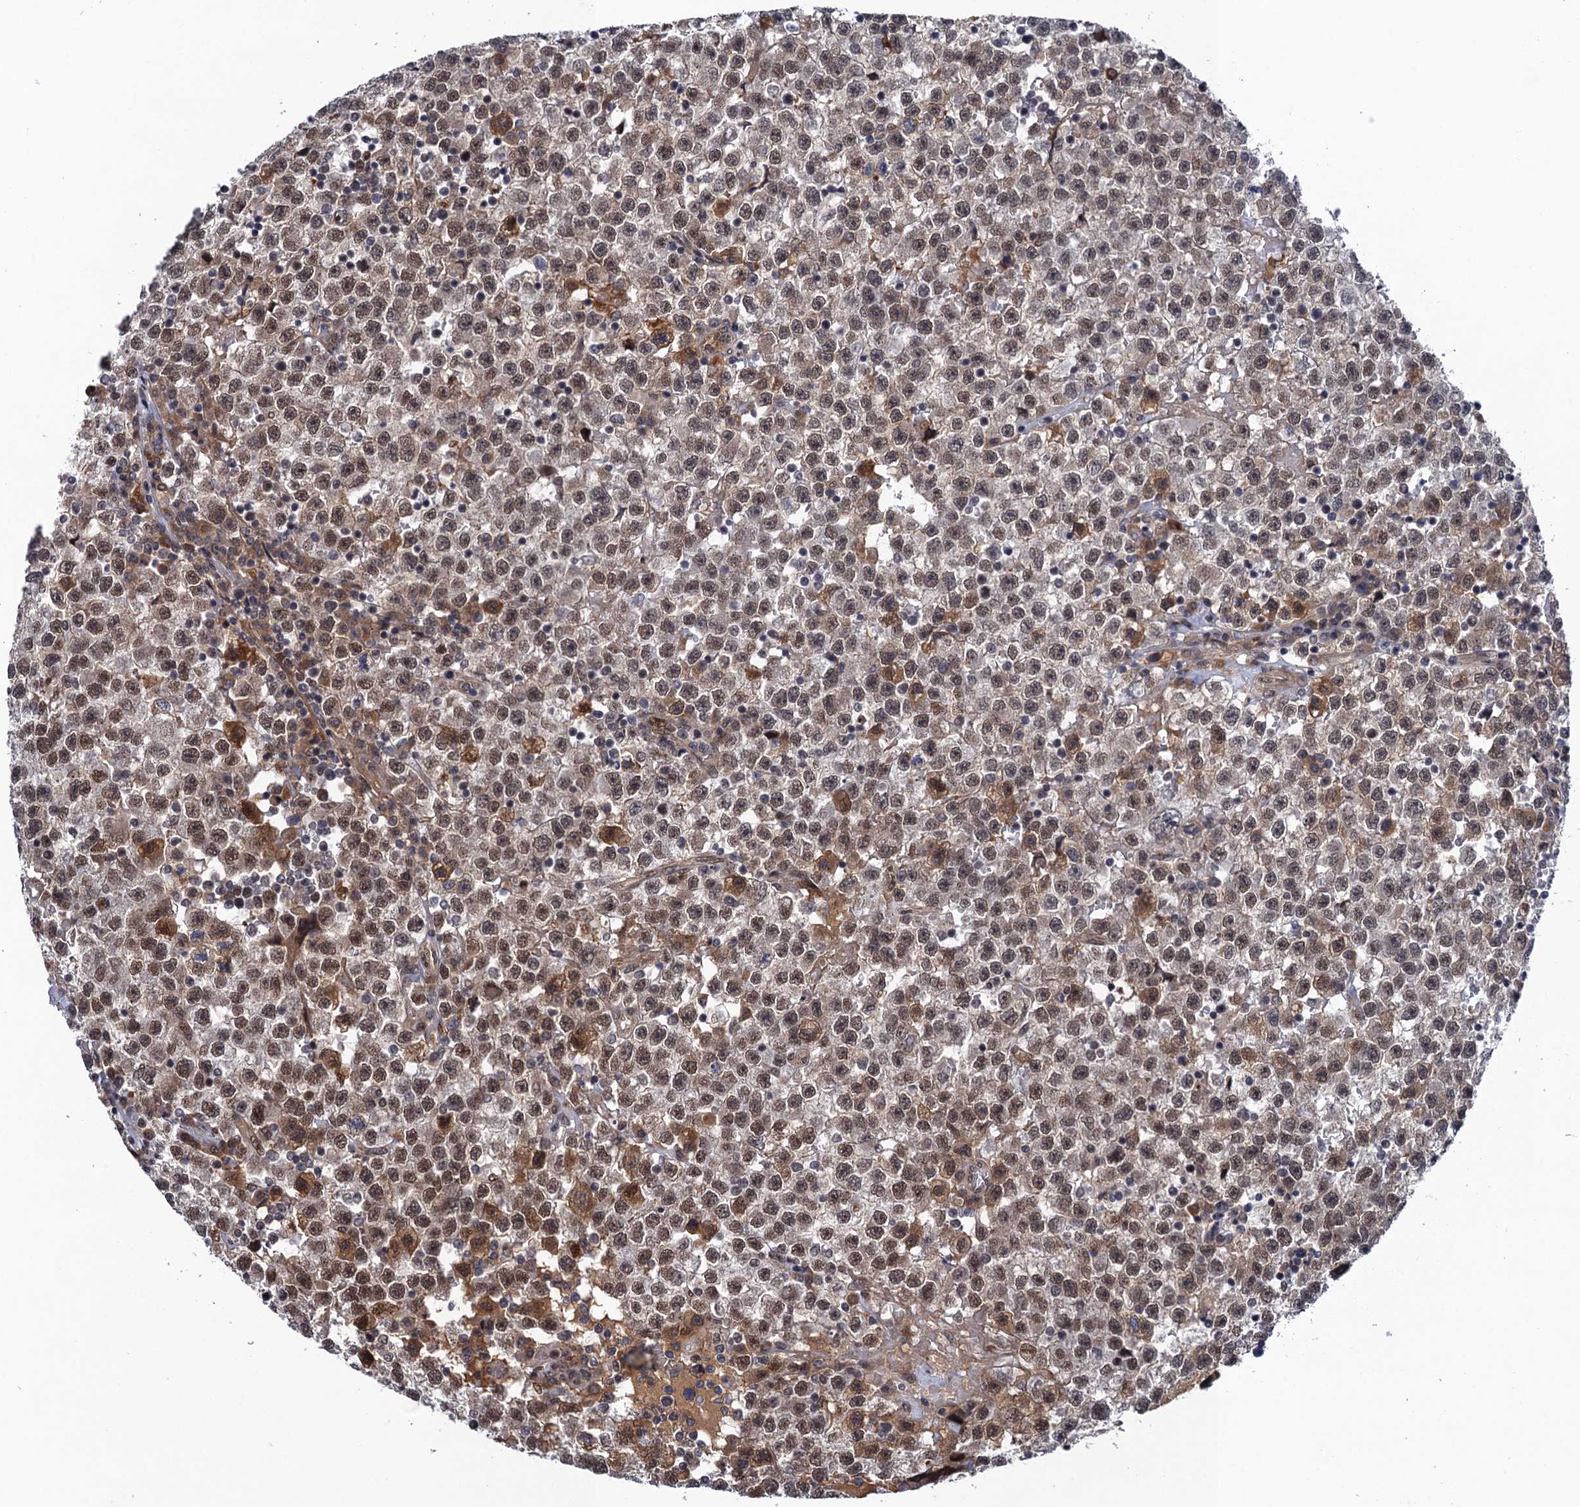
{"staining": {"intensity": "moderate", "quantity": ">75%", "location": "nuclear"}, "tissue": "testis cancer", "cell_type": "Tumor cells", "image_type": "cancer", "snomed": [{"axis": "morphology", "description": "Seminoma, NOS"}, {"axis": "topography", "description": "Testis"}], "caption": "An immunohistochemistry image of neoplastic tissue is shown. Protein staining in brown highlights moderate nuclear positivity in testis cancer (seminoma) within tumor cells. The protein is shown in brown color, while the nuclei are stained blue.", "gene": "NEK8", "patient": {"sex": "male", "age": 22}}